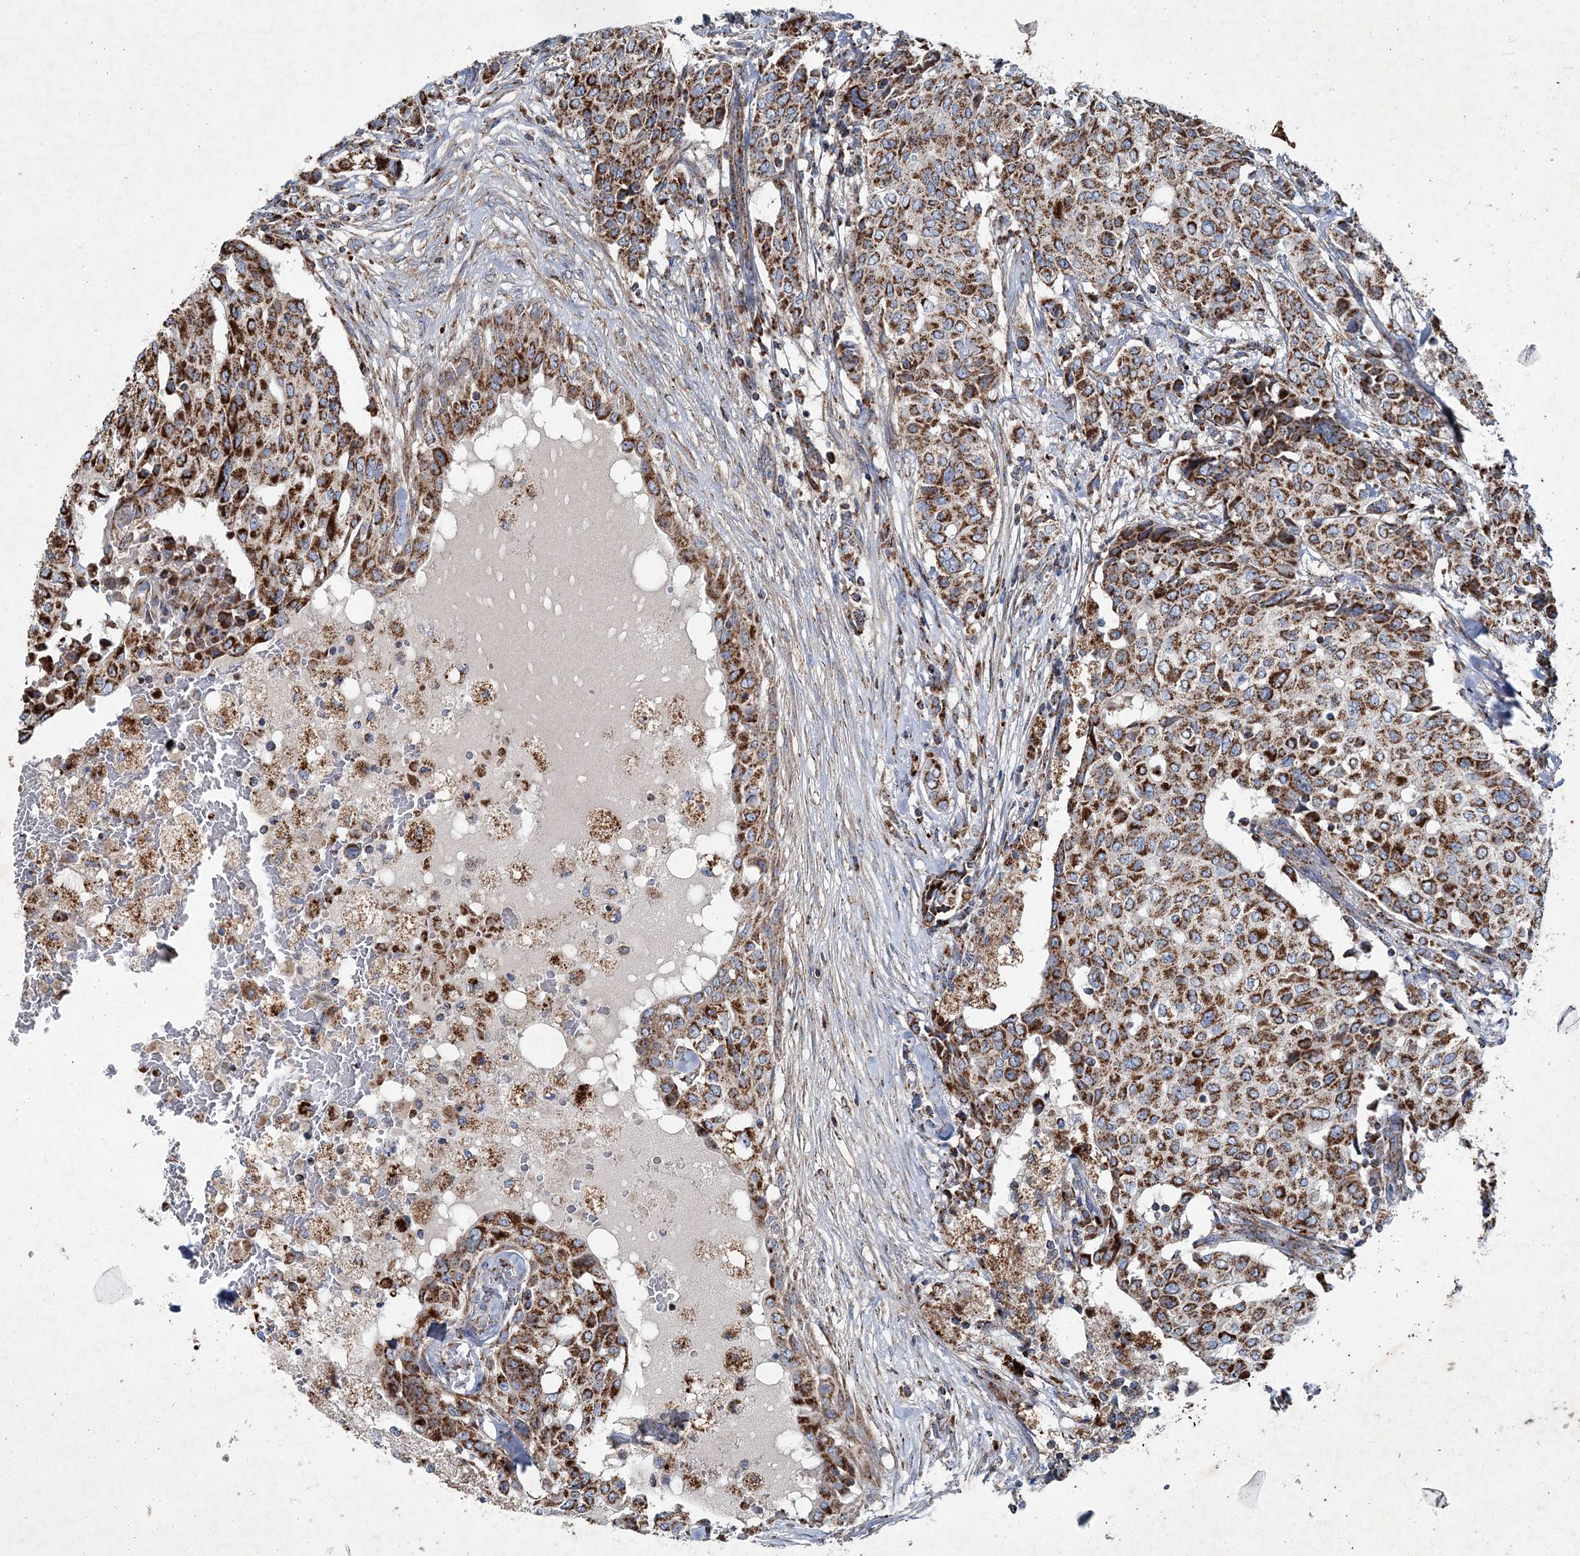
{"staining": {"intensity": "strong", "quantity": ">75%", "location": "cytoplasmic/membranous"}, "tissue": "breast cancer", "cell_type": "Tumor cells", "image_type": "cancer", "snomed": [{"axis": "morphology", "description": "Lobular carcinoma"}, {"axis": "topography", "description": "Breast"}], "caption": "A brown stain shows strong cytoplasmic/membranous expression of a protein in lobular carcinoma (breast) tumor cells.", "gene": "SPAG16", "patient": {"sex": "female", "age": 51}}